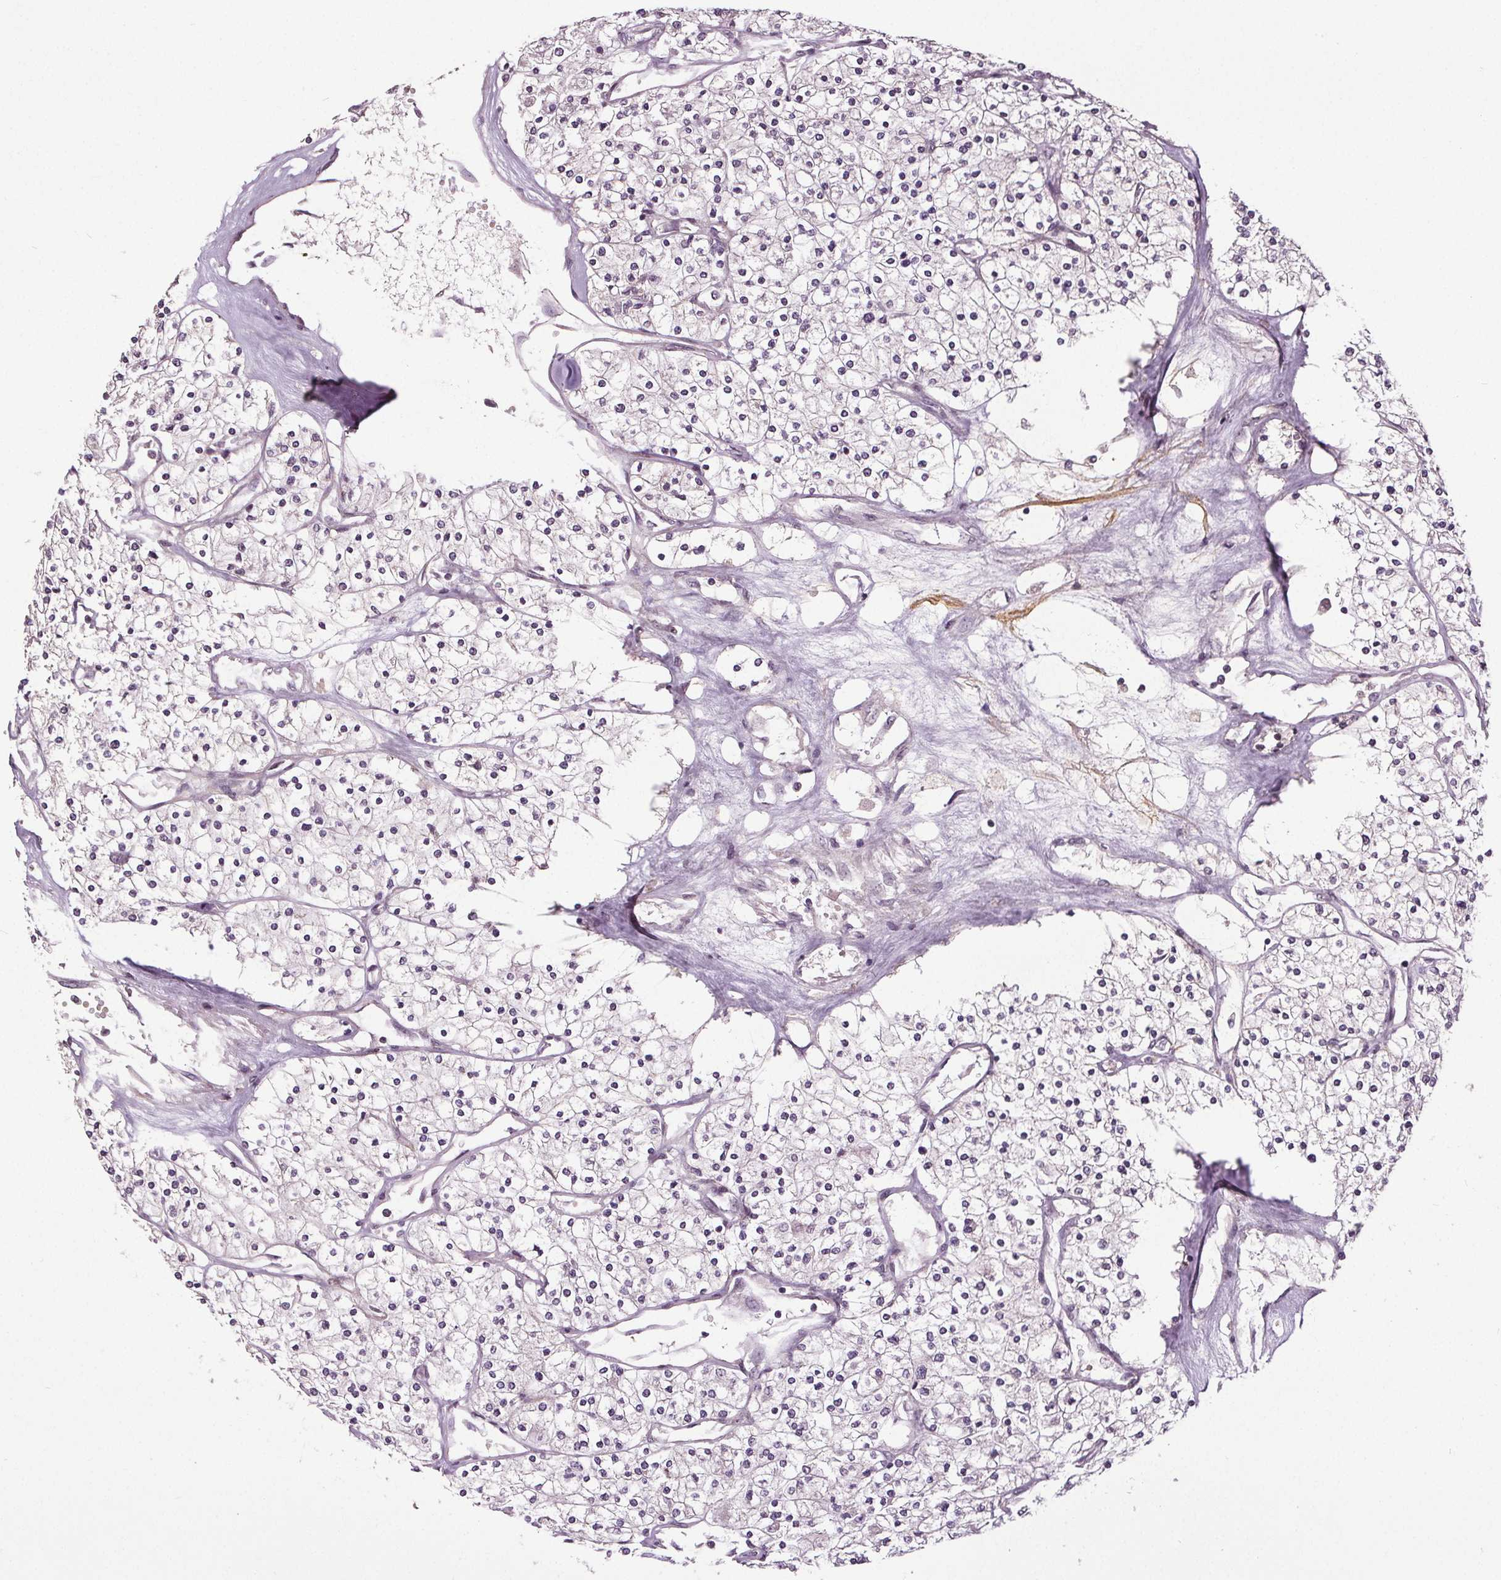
{"staining": {"intensity": "negative", "quantity": "none", "location": "none"}, "tissue": "renal cancer", "cell_type": "Tumor cells", "image_type": "cancer", "snomed": [{"axis": "morphology", "description": "Adenocarcinoma, NOS"}, {"axis": "topography", "description": "Kidney"}], "caption": "An immunohistochemistry (IHC) image of renal cancer is shown. There is no staining in tumor cells of renal cancer.", "gene": "EPHB3", "patient": {"sex": "male", "age": 80}}